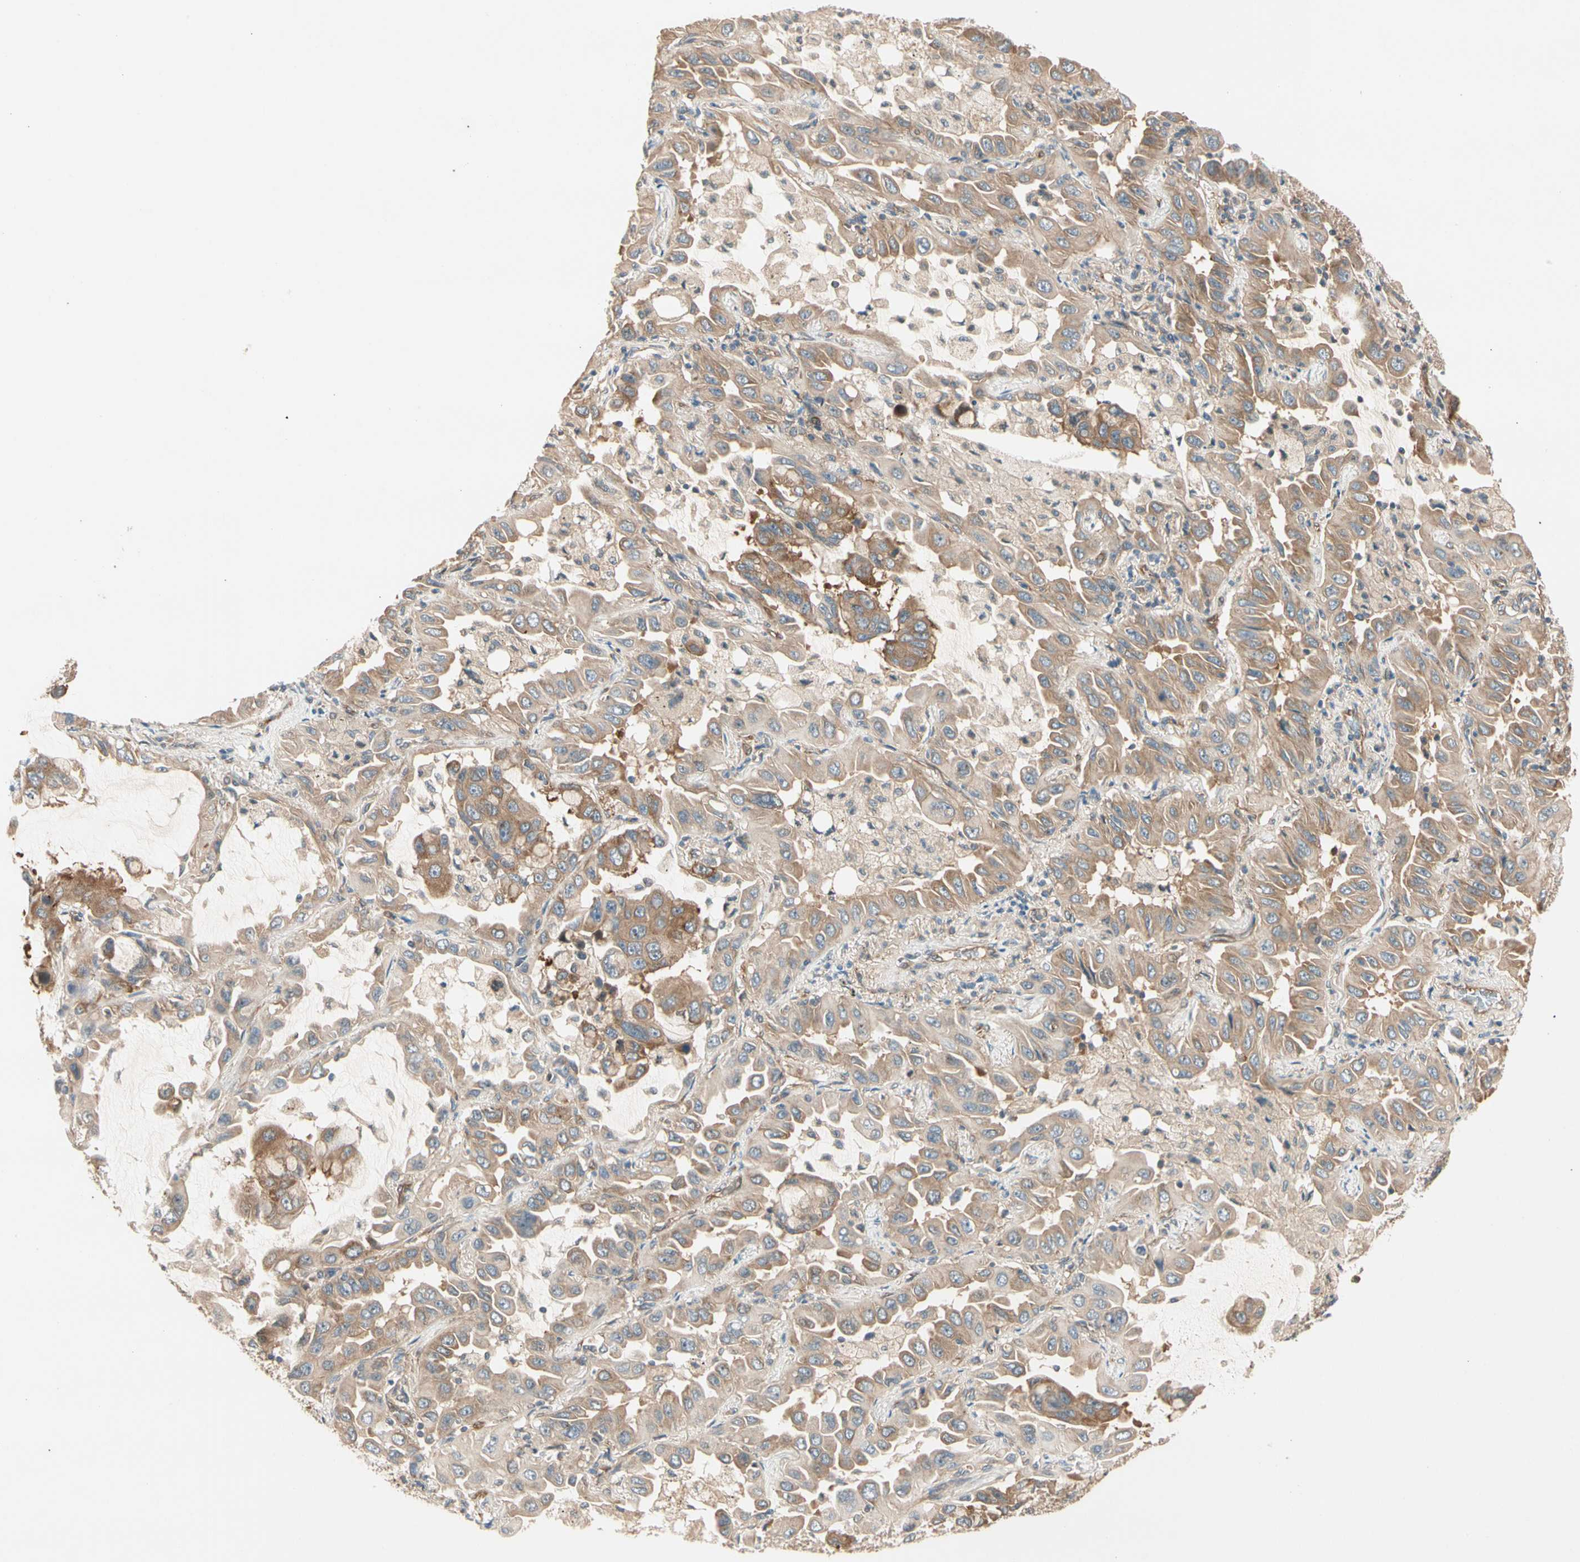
{"staining": {"intensity": "moderate", "quantity": ">75%", "location": "cytoplasmic/membranous"}, "tissue": "lung cancer", "cell_type": "Tumor cells", "image_type": "cancer", "snomed": [{"axis": "morphology", "description": "Adenocarcinoma, NOS"}, {"axis": "topography", "description": "Lung"}], "caption": "Immunohistochemistry (IHC) (DAB) staining of human lung cancer (adenocarcinoma) demonstrates moderate cytoplasmic/membranous protein positivity in about >75% of tumor cells.", "gene": "ROCK2", "patient": {"sex": "male", "age": 64}}